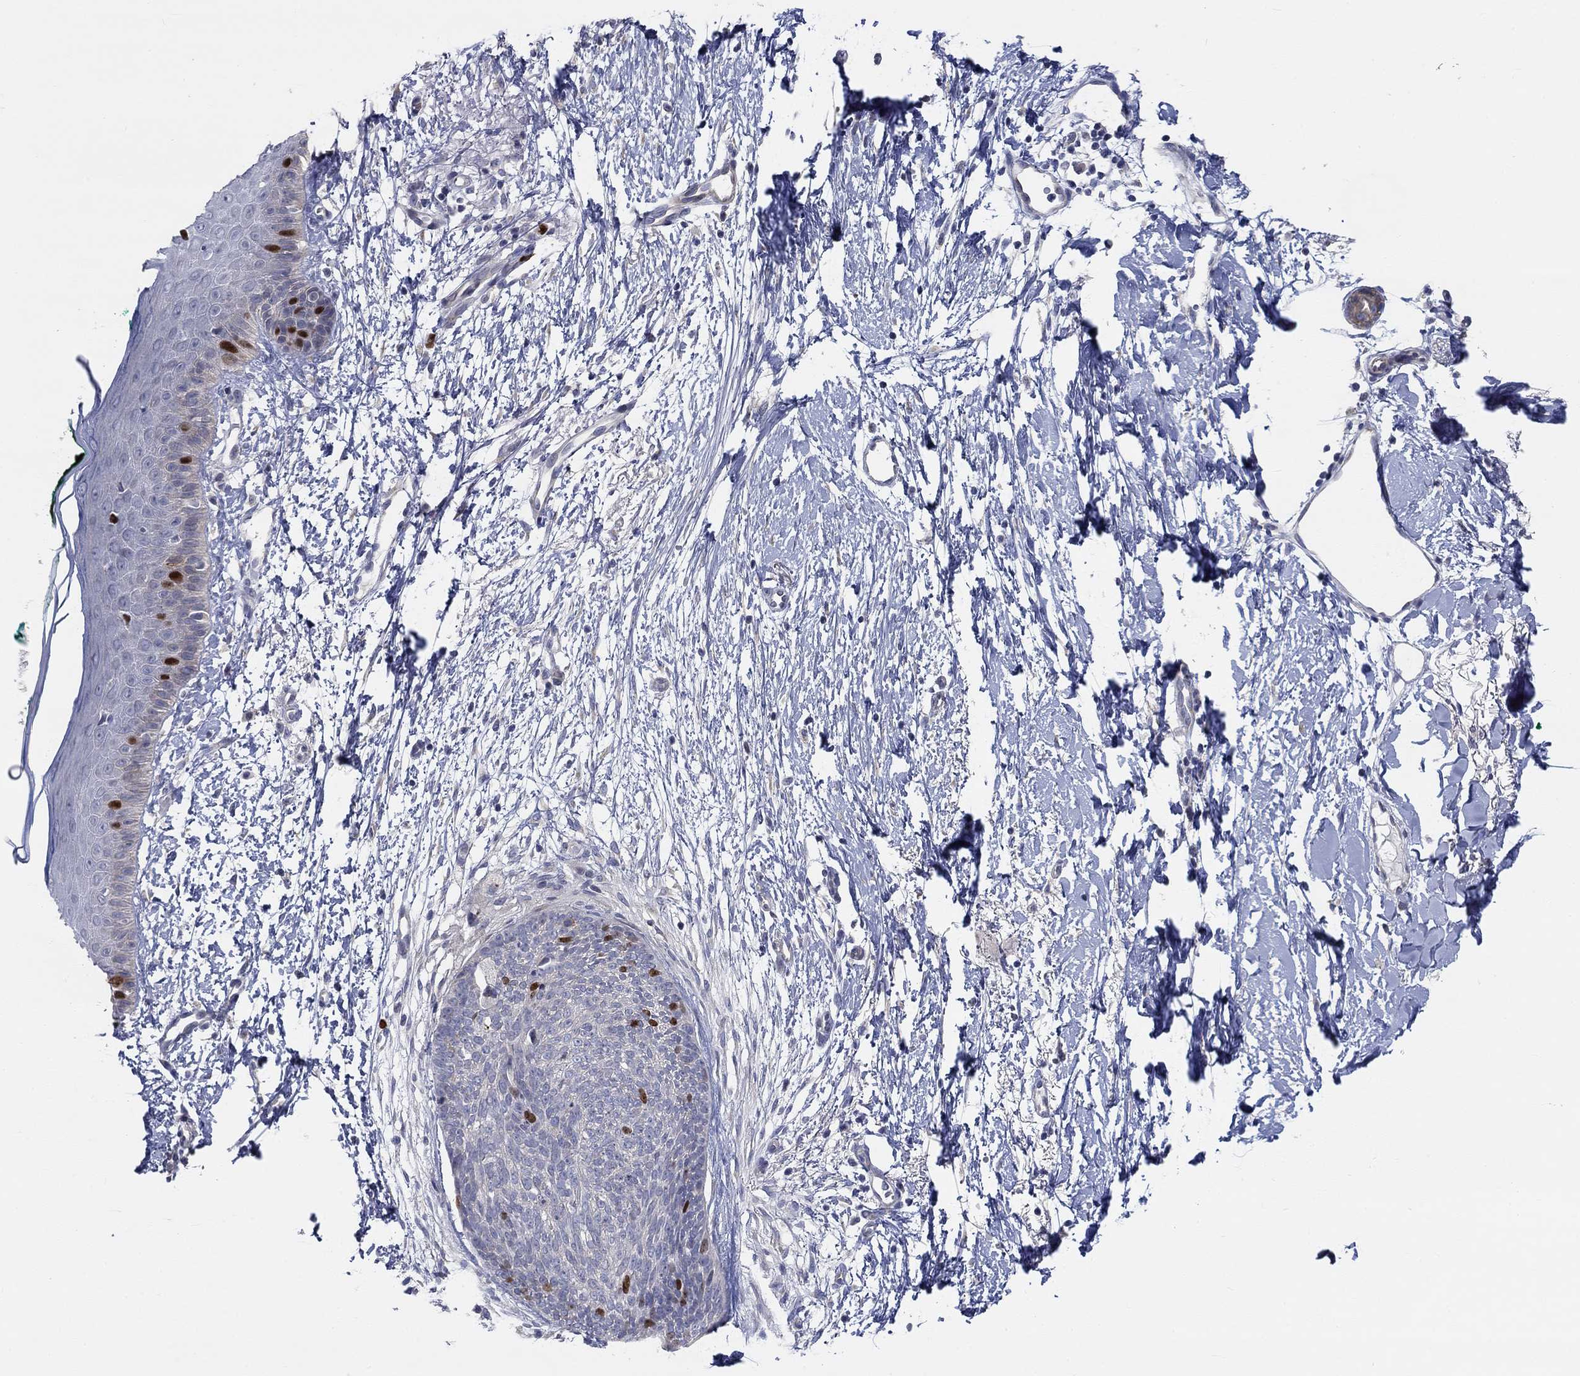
{"staining": {"intensity": "strong", "quantity": "<25%", "location": "nuclear"}, "tissue": "skin cancer", "cell_type": "Tumor cells", "image_type": "cancer", "snomed": [{"axis": "morphology", "description": "Normal tissue, NOS"}, {"axis": "morphology", "description": "Basal cell carcinoma"}, {"axis": "topography", "description": "Skin"}], "caption": "Strong nuclear staining for a protein is identified in approximately <25% of tumor cells of skin cancer (basal cell carcinoma) using IHC.", "gene": "PRC1", "patient": {"sex": "male", "age": 84}}